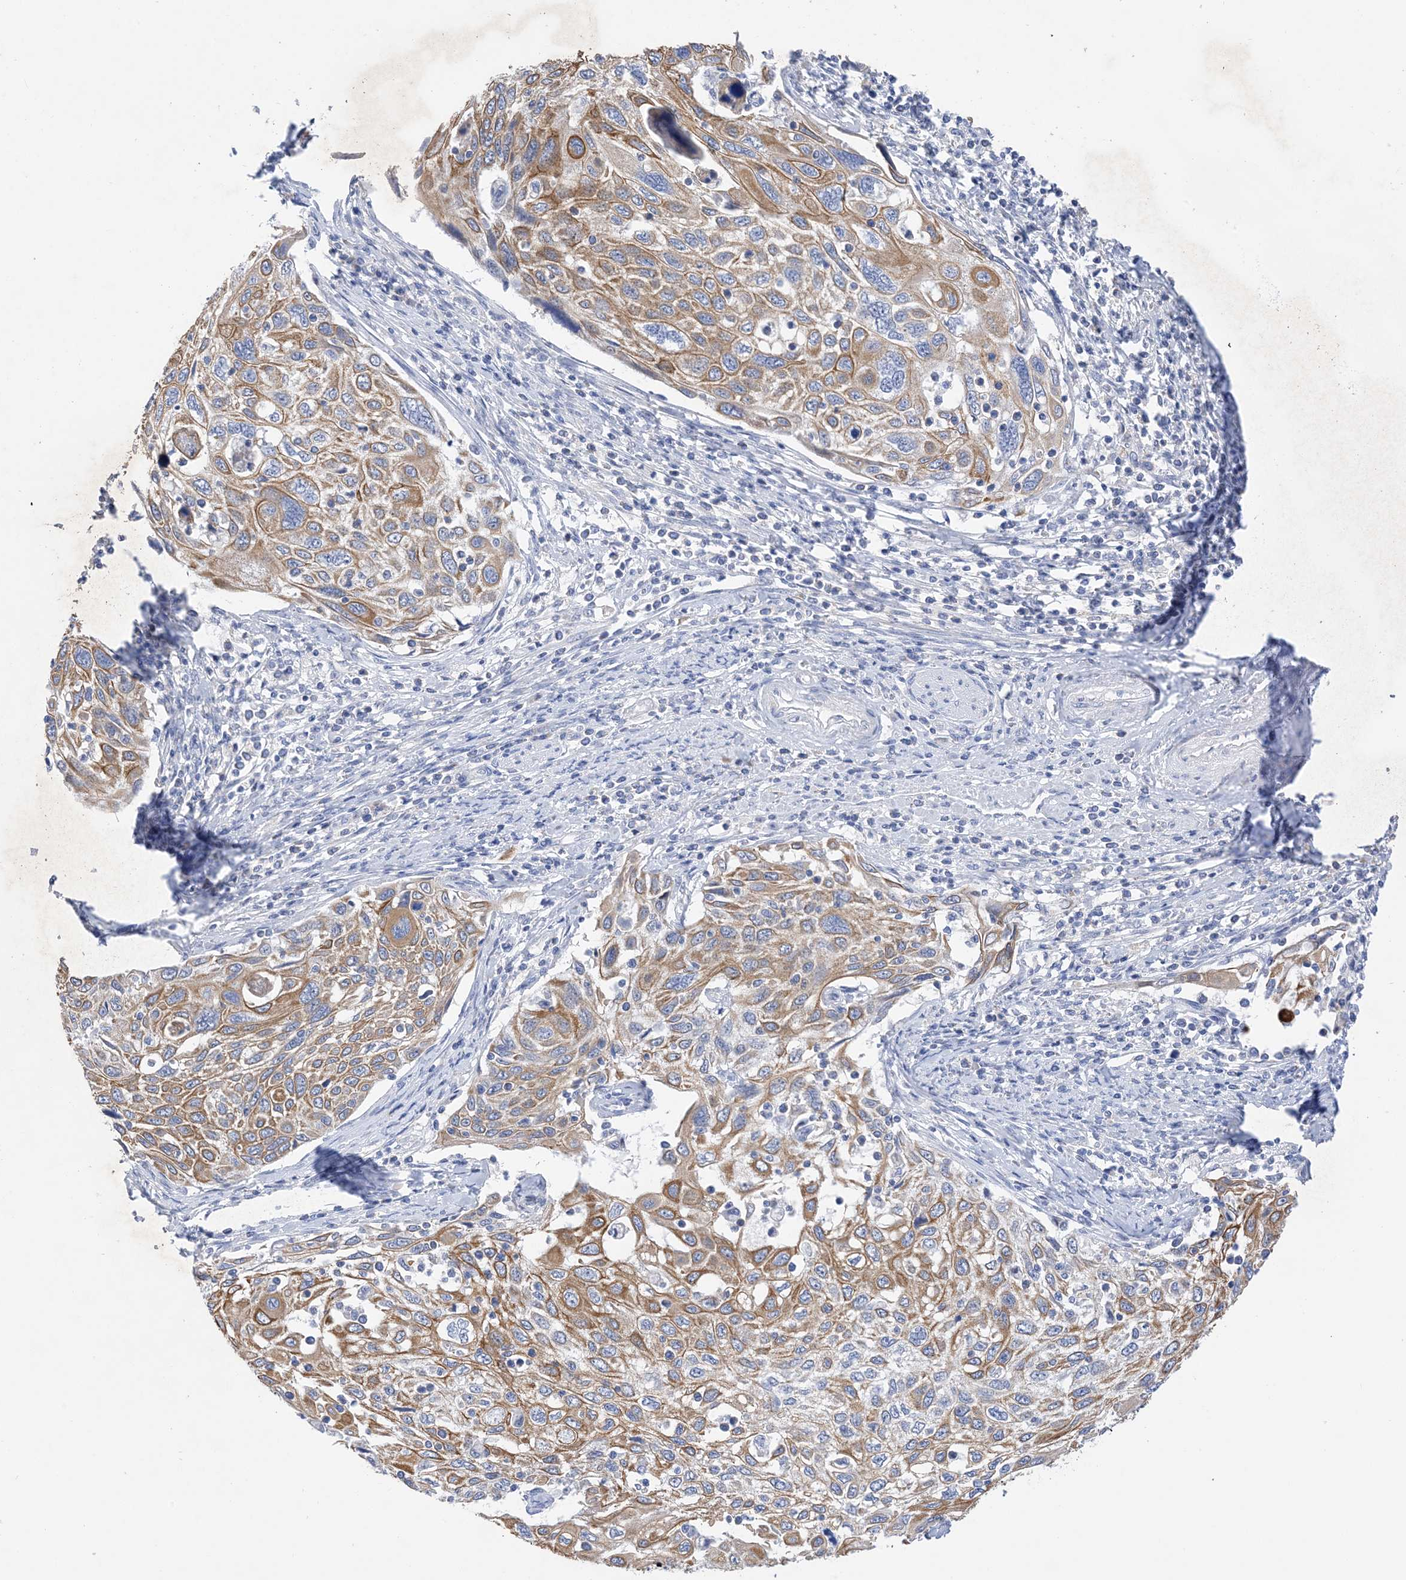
{"staining": {"intensity": "moderate", "quantity": ">75%", "location": "cytoplasmic/membranous"}, "tissue": "cervical cancer", "cell_type": "Tumor cells", "image_type": "cancer", "snomed": [{"axis": "morphology", "description": "Squamous cell carcinoma, NOS"}, {"axis": "topography", "description": "Cervix"}], "caption": "A brown stain highlights moderate cytoplasmic/membranous positivity of a protein in human cervical cancer tumor cells. The protein is shown in brown color, while the nuclei are stained blue.", "gene": "PLK4", "patient": {"sex": "female", "age": 70}}